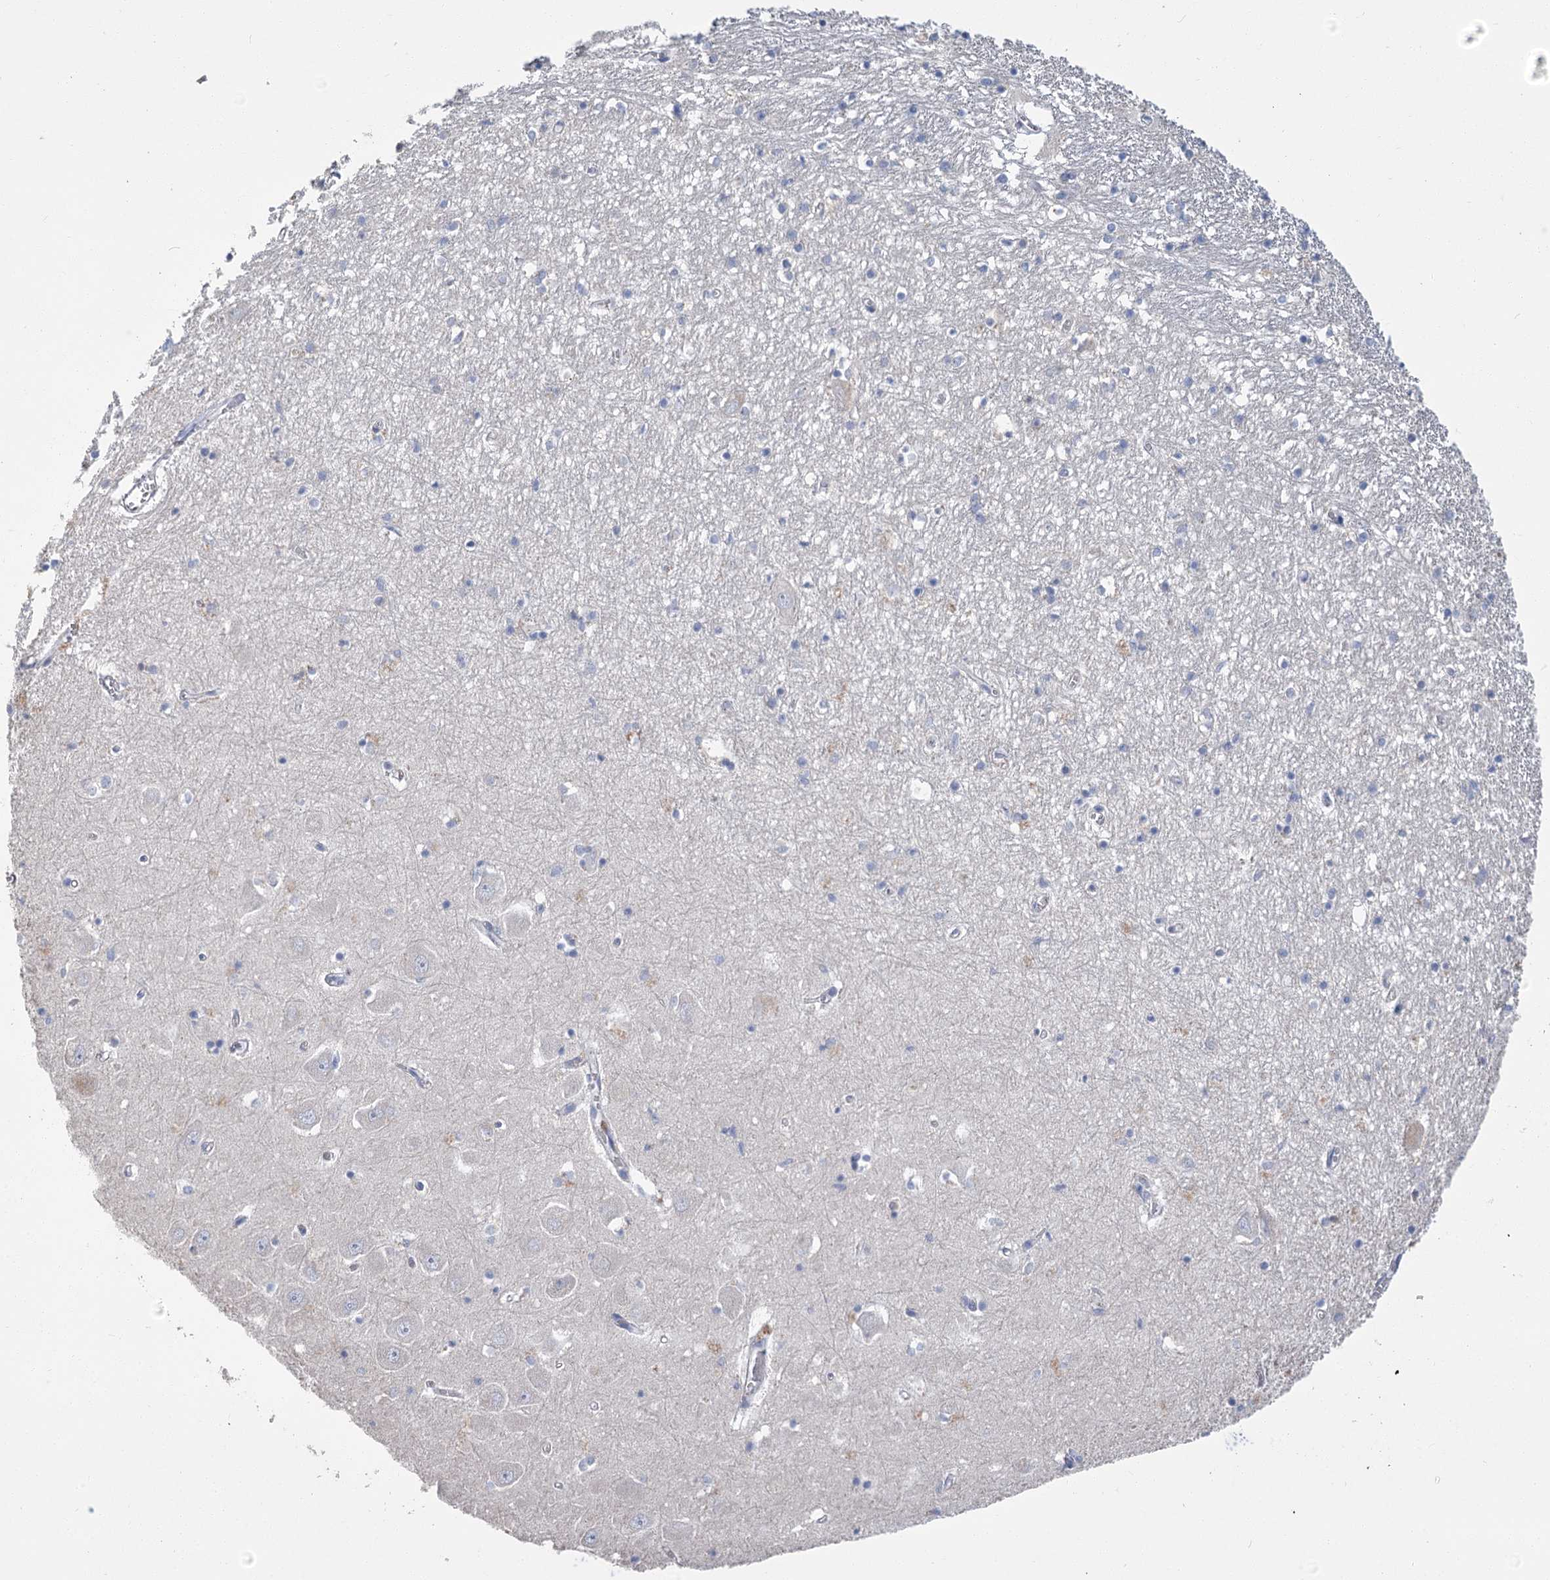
{"staining": {"intensity": "negative", "quantity": "none", "location": "none"}, "tissue": "hippocampus", "cell_type": "Glial cells", "image_type": "normal", "snomed": [{"axis": "morphology", "description": "Normal tissue, NOS"}, {"axis": "topography", "description": "Hippocampus"}], "caption": "Hippocampus stained for a protein using immunohistochemistry (IHC) shows no expression glial cells.", "gene": "SLC9A3", "patient": {"sex": "male", "age": 70}}